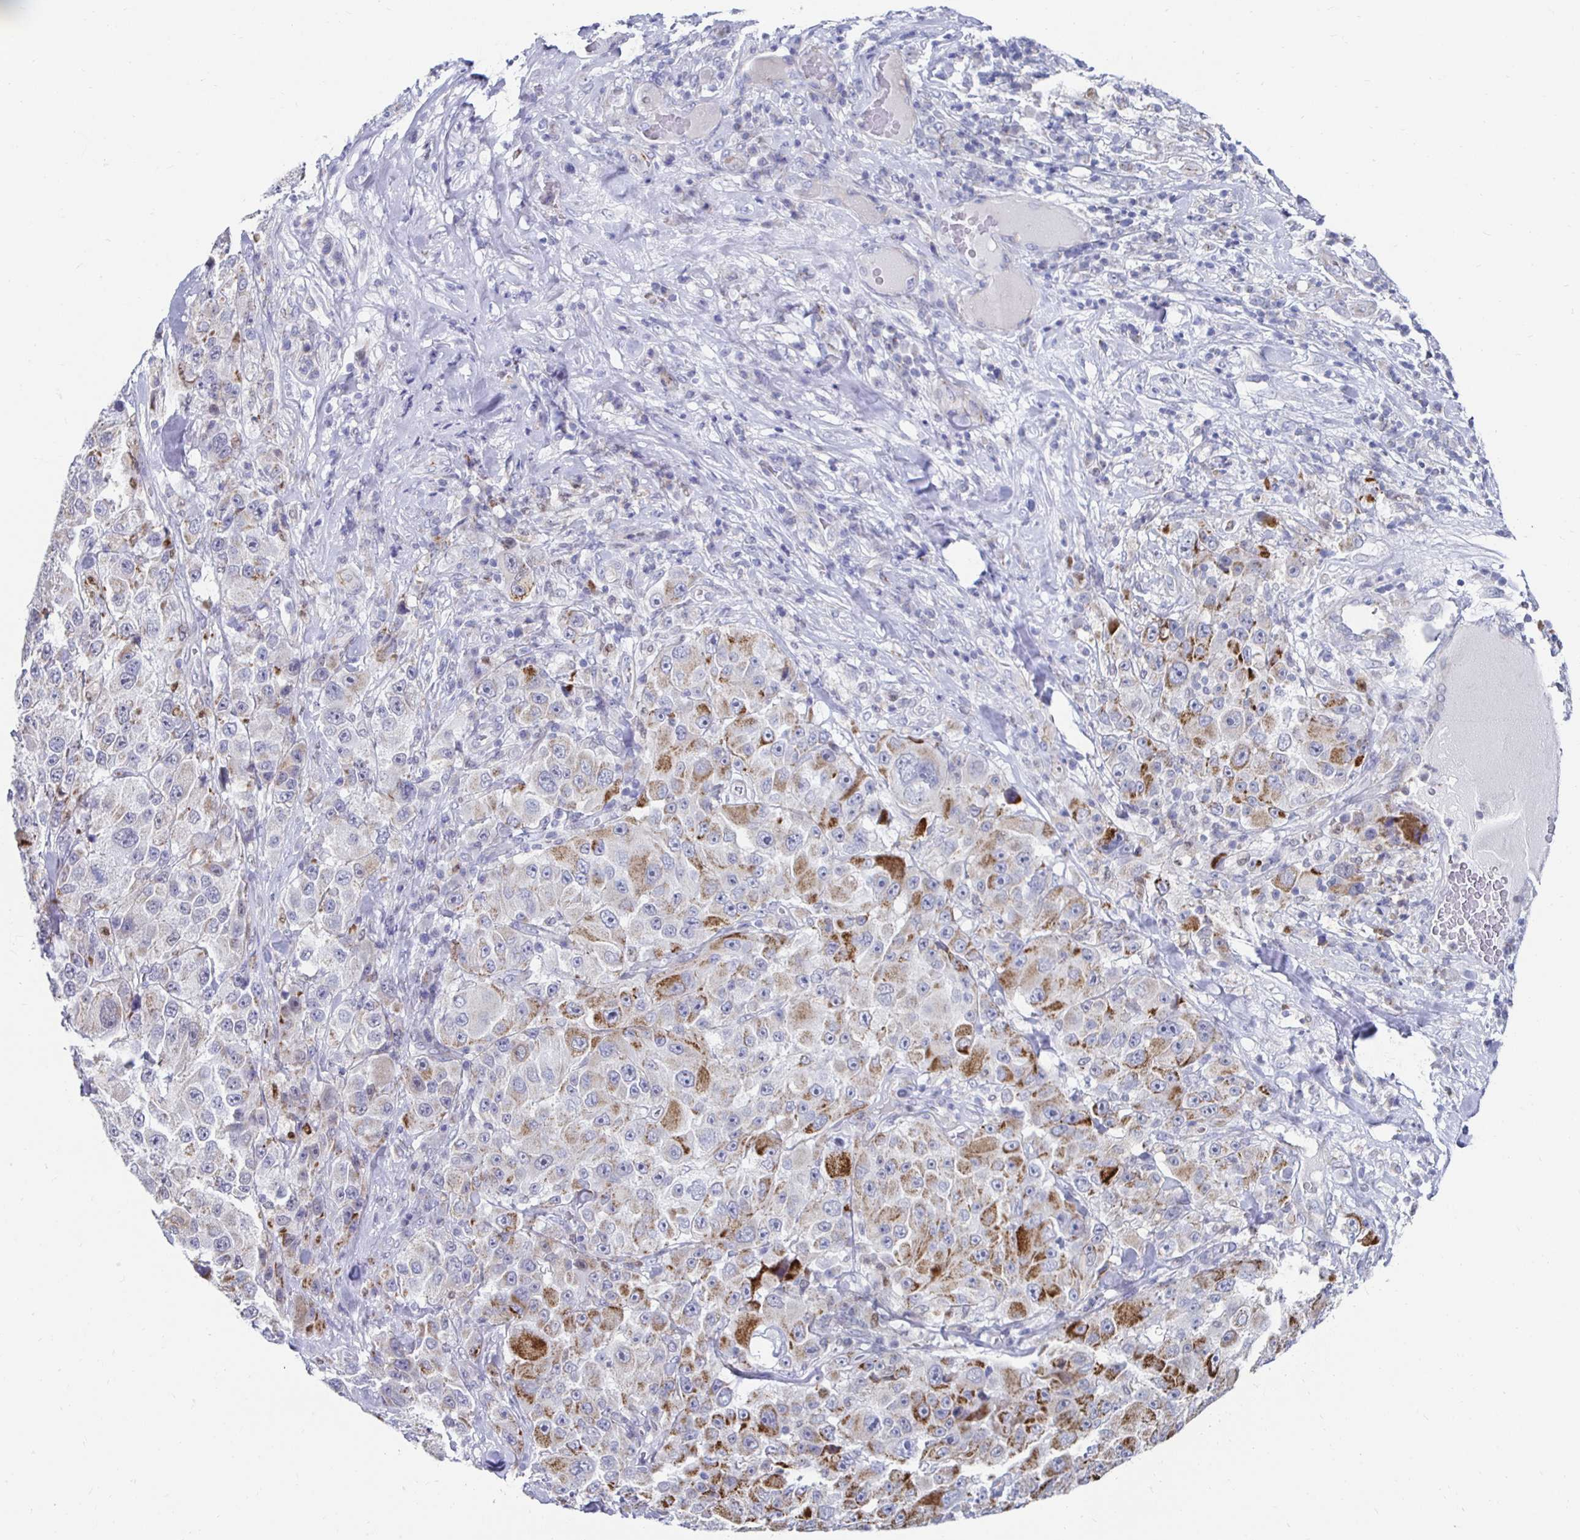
{"staining": {"intensity": "strong", "quantity": "<25%", "location": "cytoplasmic/membranous"}, "tissue": "melanoma", "cell_type": "Tumor cells", "image_type": "cancer", "snomed": [{"axis": "morphology", "description": "Malignant melanoma, Metastatic site"}, {"axis": "topography", "description": "Lymph node"}], "caption": "Immunohistochemical staining of human malignant melanoma (metastatic site) displays strong cytoplasmic/membranous protein expression in approximately <25% of tumor cells.", "gene": "NOCT", "patient": {"sex": "male", "age": 62}}